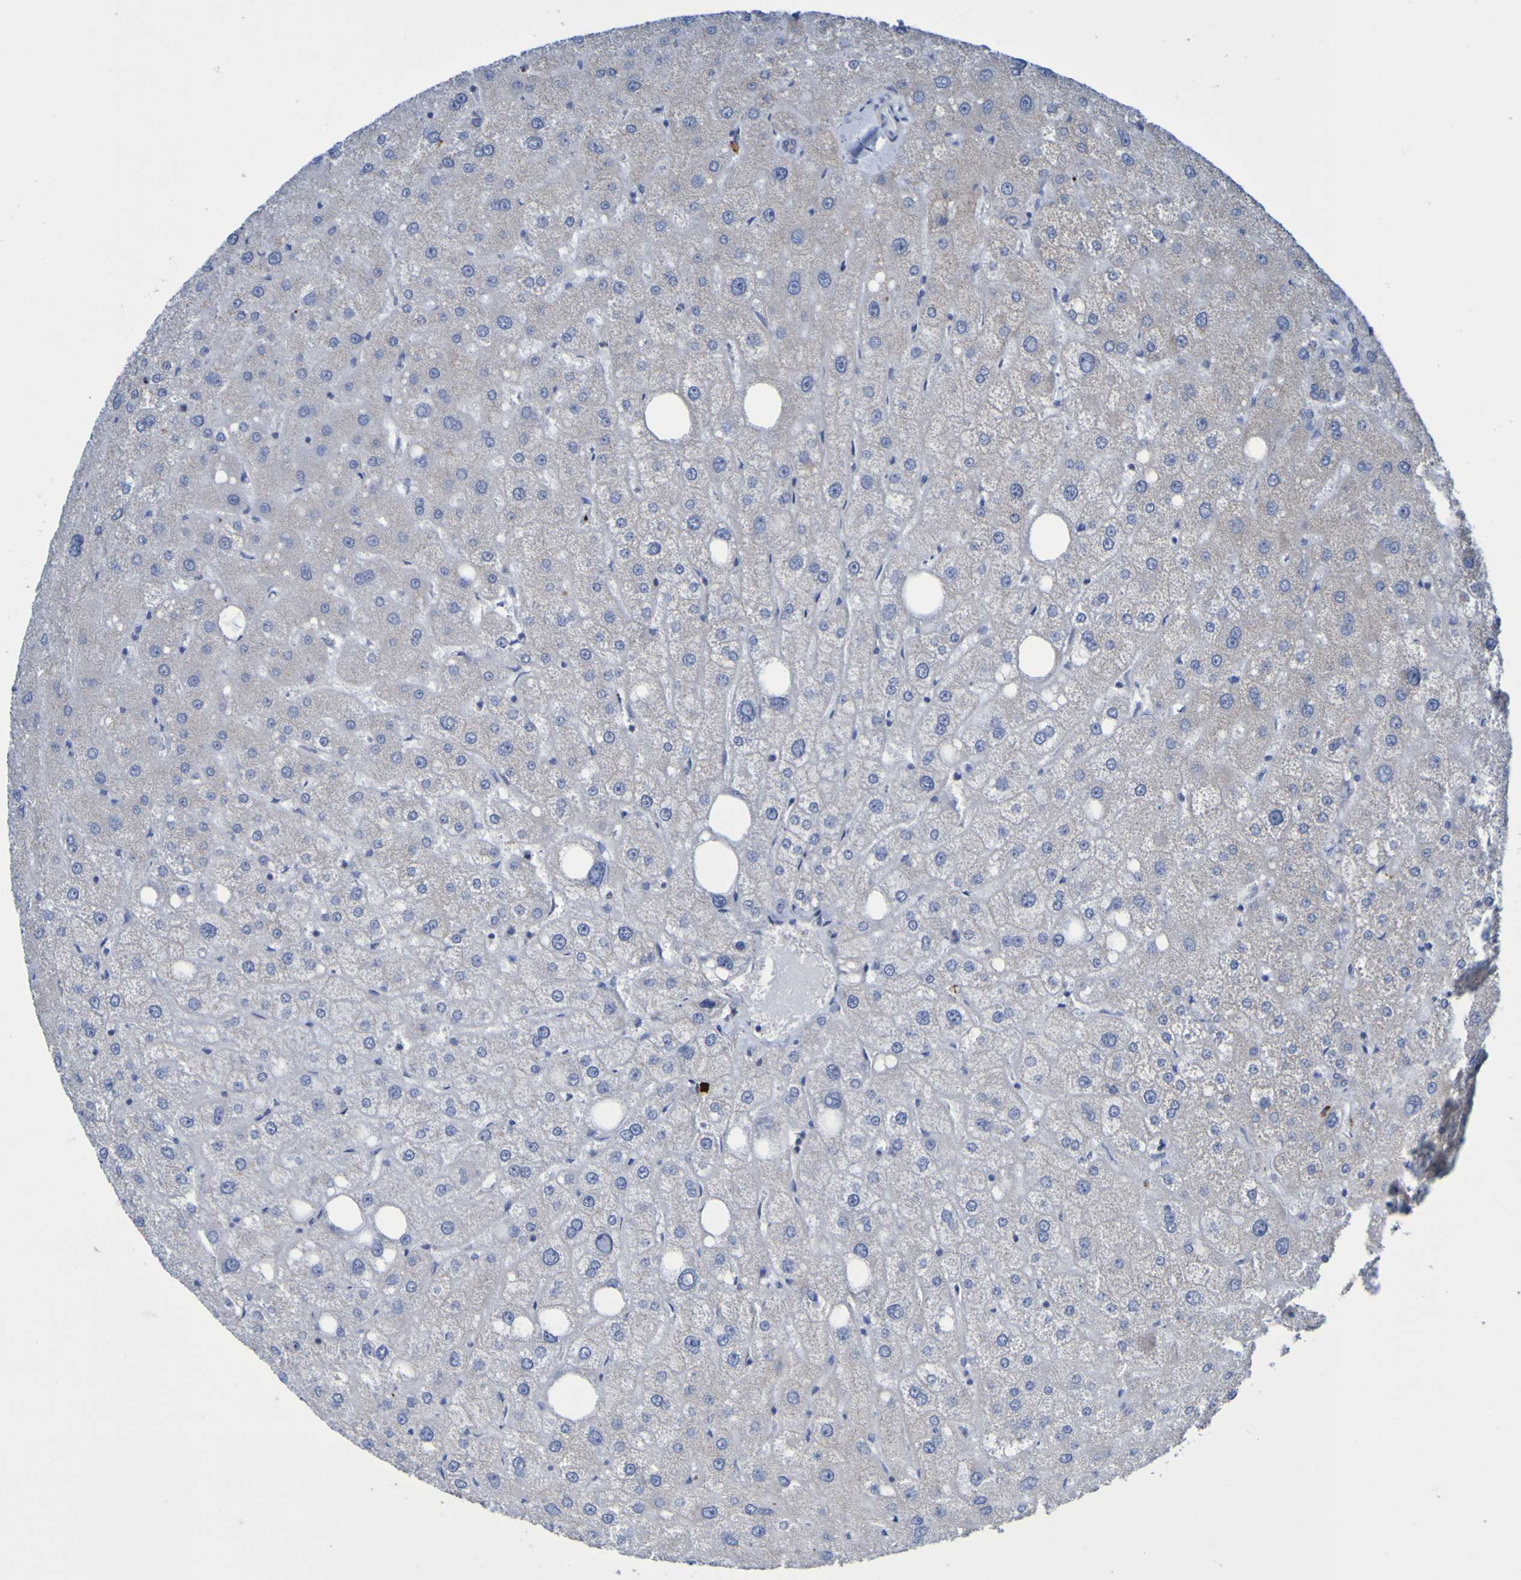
{"staining": {"intensity": "negative", "quantity": "none", "location": "none"}, "tissue": "liver", "cell_type": "Cholangiocytes", "image_type": "normal", "snomed": [{"axis": "morphology", "description": "Normal tissue, NOS"}, {"axis": "topography", "description": "Liver"}], "caption": "This is an IHC photomicrograph of unremarkable liver. There is no positivity in cholangiocytes.", "gene": "C11orf24", "patient": {"sex": "male", "age": 73}}